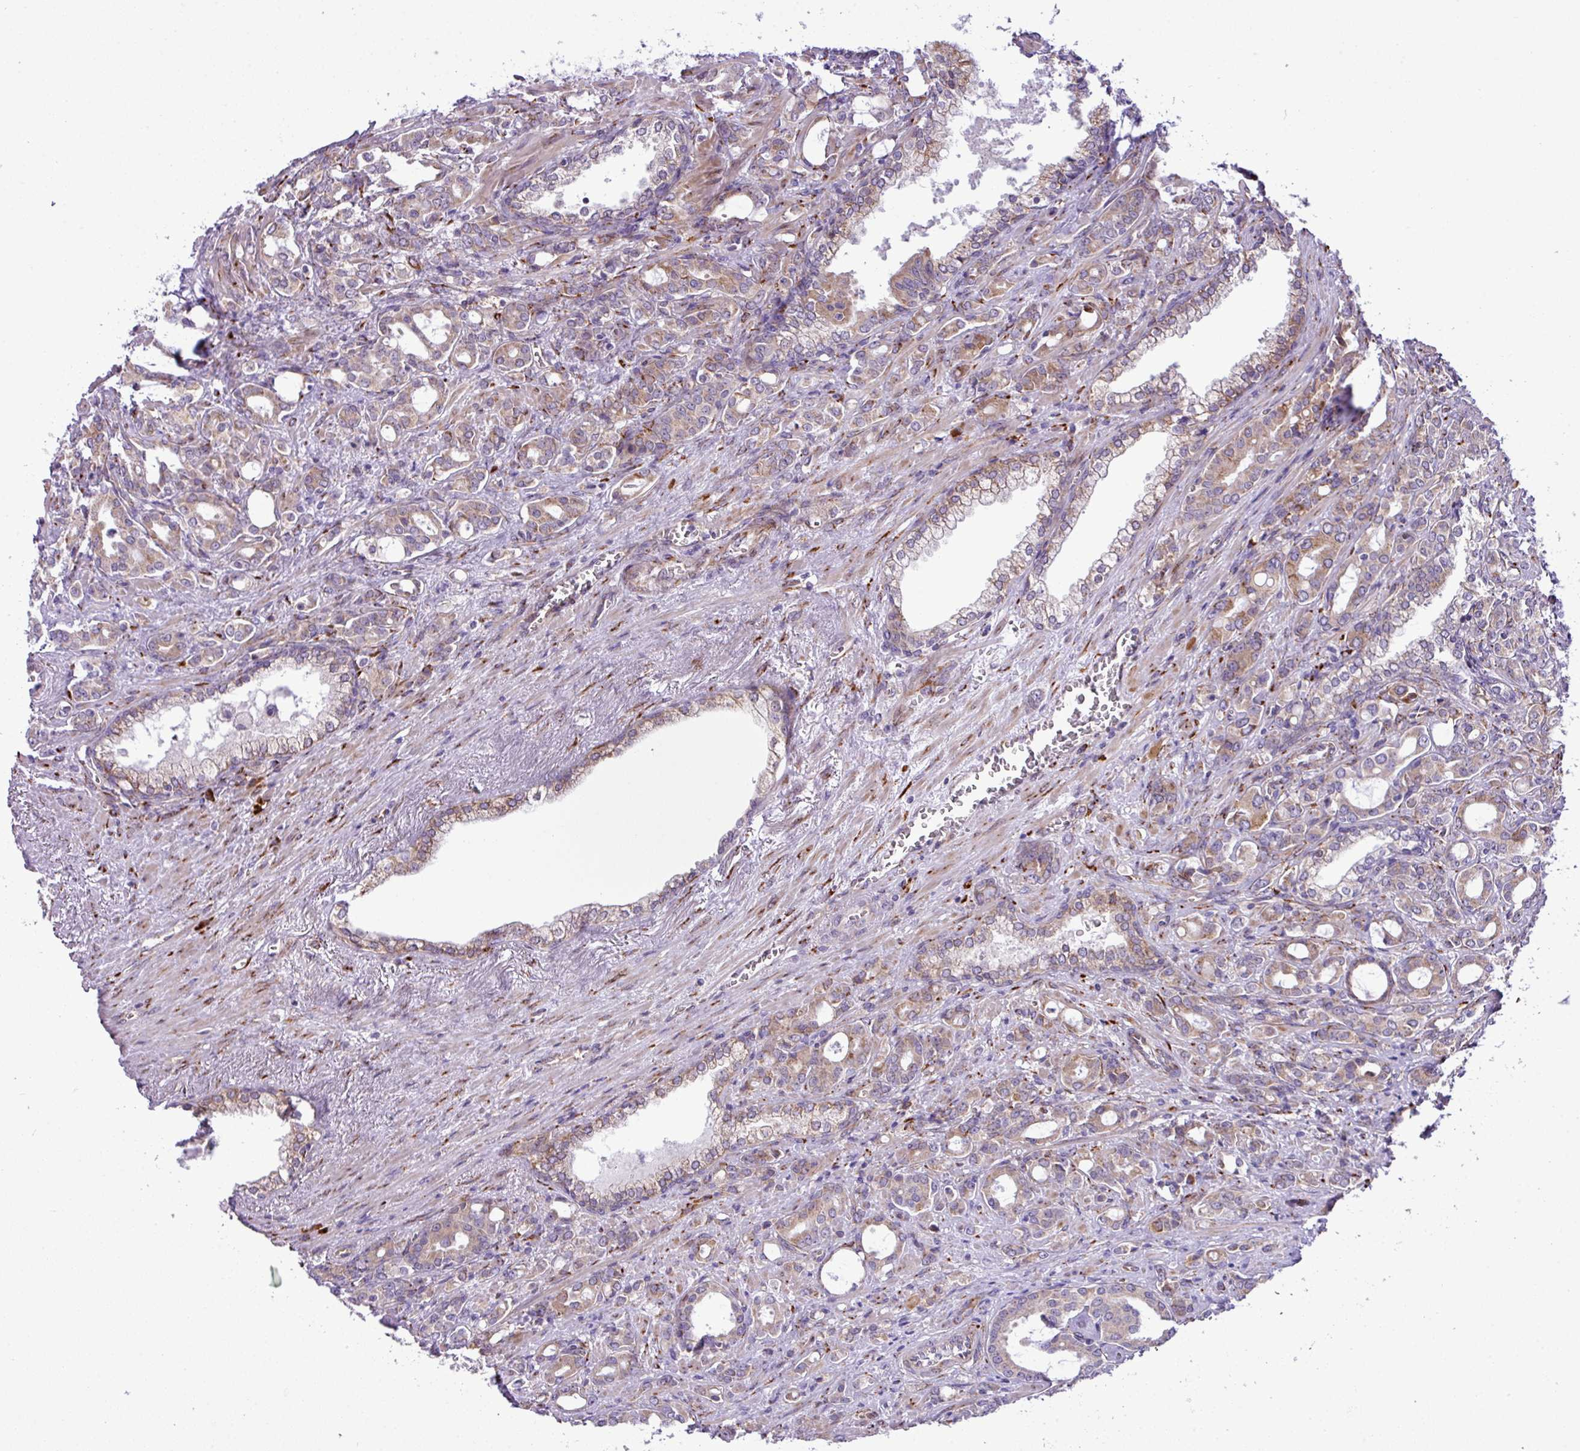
{"staining": {"intensity": "weak", "quantity": ">75%", "location": "cytoplasmic/membranous"}, "tissue": "prostate cancer", "cell_type": "Tumor cells", "image_type": "cancer", "snomed": [{"axis": "morphology", "description": "Adenocarcinoma, High grade"}, {"axis": "topography", "description": "Prostate"}], "caption": "Immunohistochemistry (IHC) micrograph of human prostate cancer stained for a protein (brown), which demonstrates low levels of weak cytoplasmic/membranous expression in about >75% of tumor cells.", "gene": "CFAP97", "patient": {"sex": "male", "age": 72}}